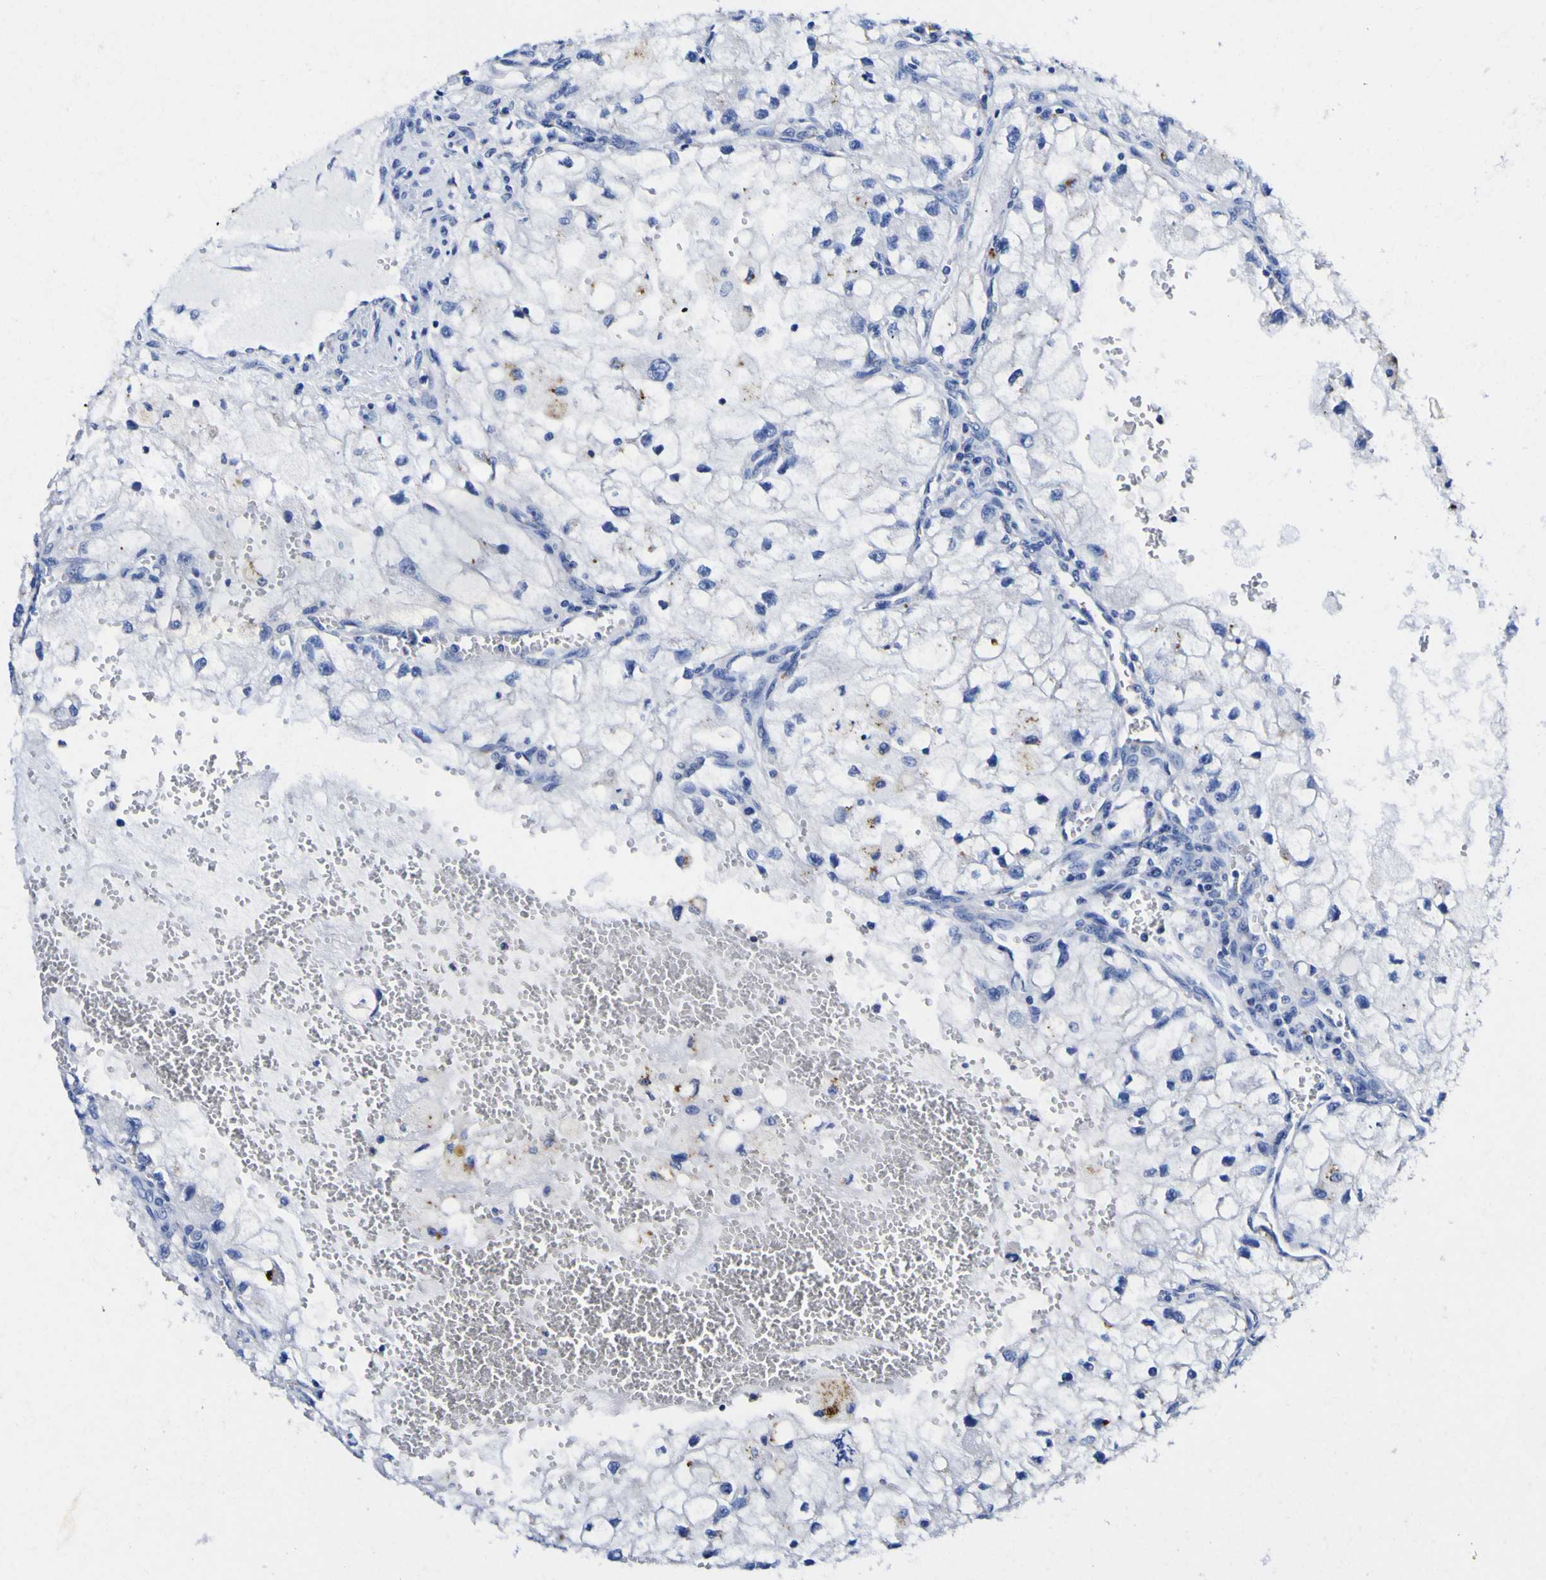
{"staining": {"intensity": "negative", "quantity": "none", "location": "none"}, "tissue": "renal cancer", "cell_type": "Tumor cells", "image_type": "cancer", "snomed": [{"axis": "morphology", "description": "Adenocarcinoma, NOS"}, {"axis": "topography", "description": "Kidney"}], "caption": "An immunohistochemistry (IHC) photomicrograph of renal cancer is shown. There is no staining in tumor cells of renal cancer.", "gene": "HLA-DQA1", "patient": {"sex": "female", "age": 70}}